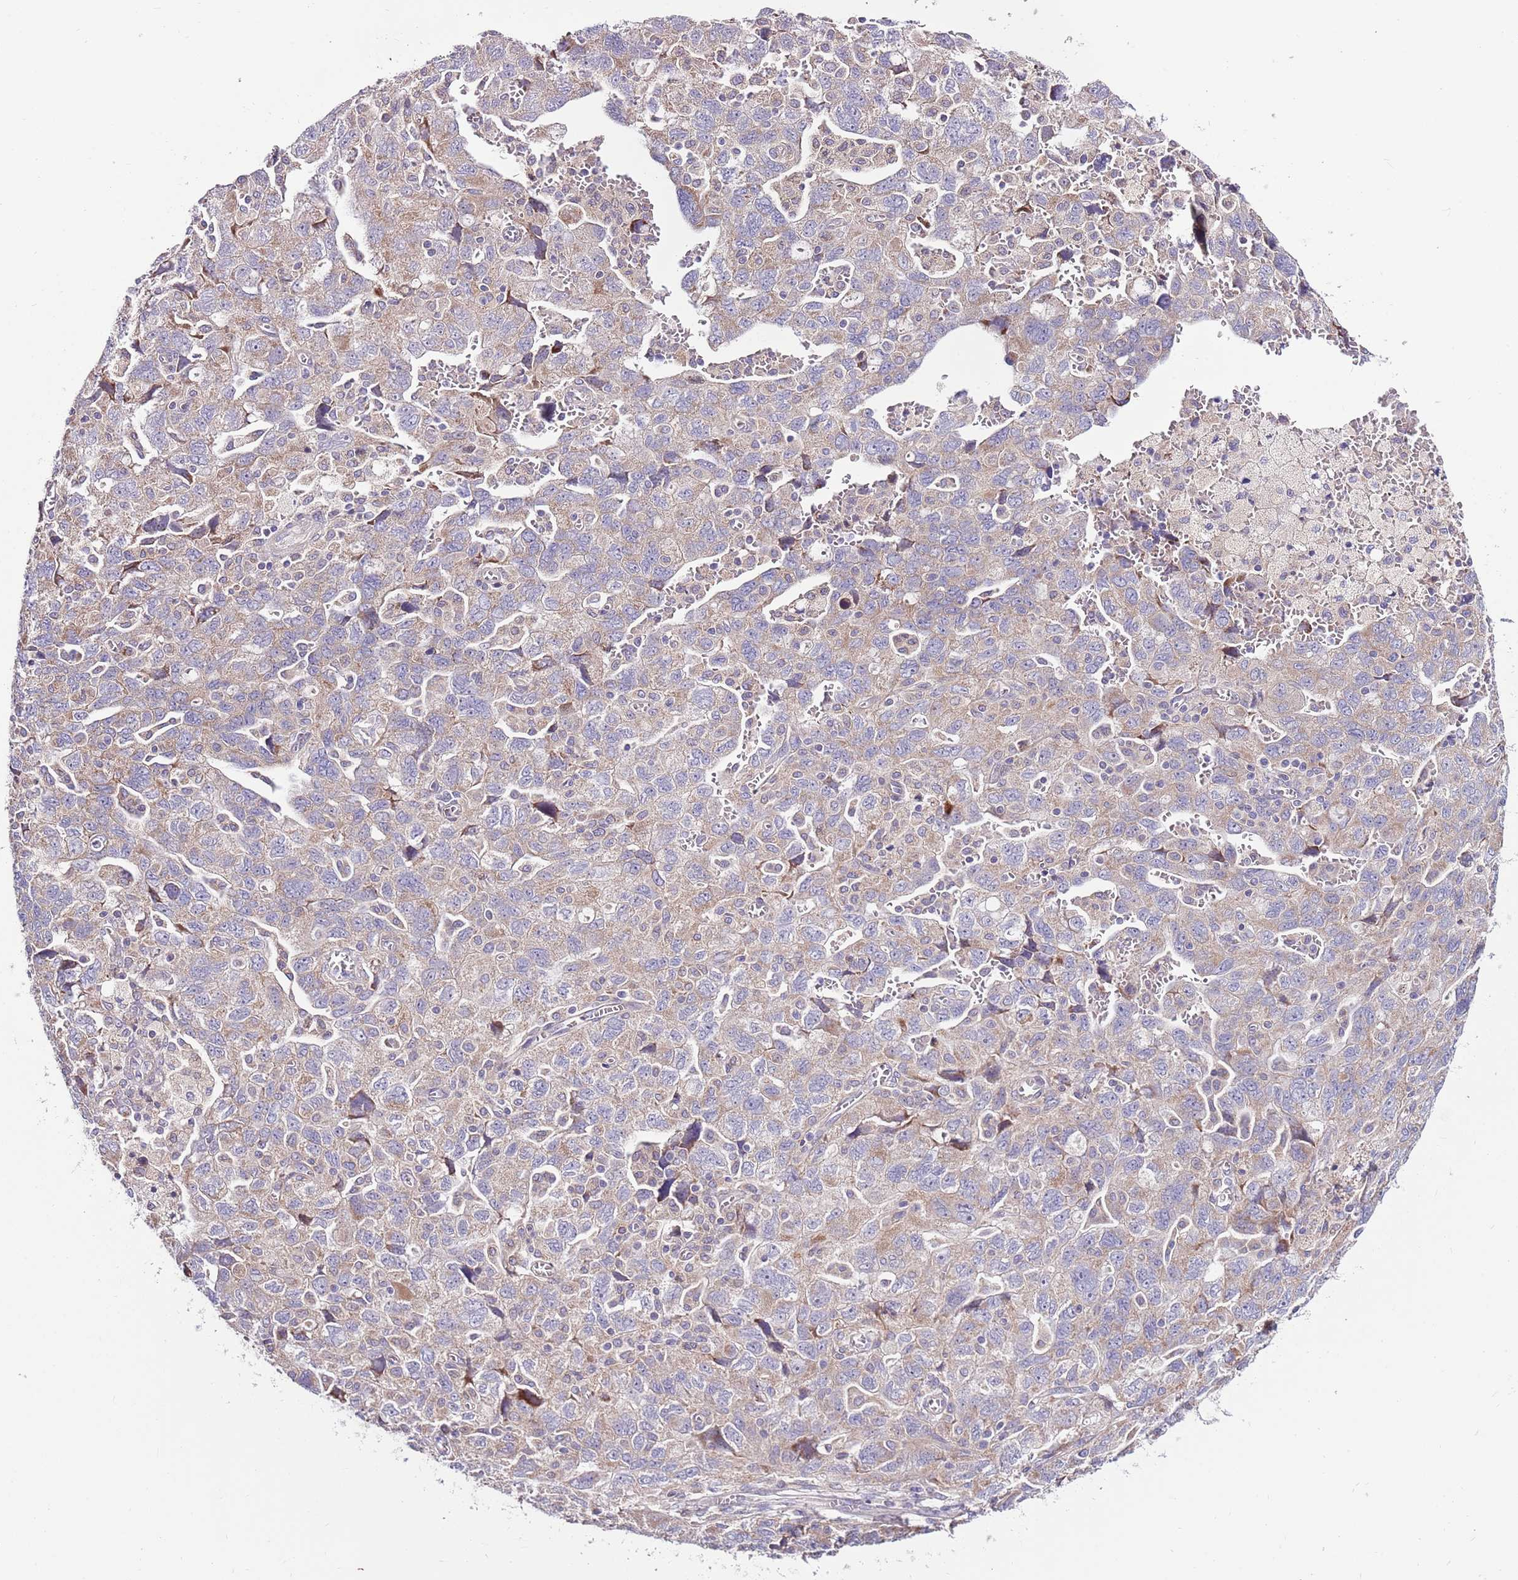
{"staining": {"intensity": "weak", "quantity": "25%-75%", "location": "cytoplasmic/membranous"}, "tissue": "ovarian cancer", "cell_type": "Tumor cells", "image_type": "cancer", "snomed": [{"axis": "morphology", "description": "Carcinoma, NOS"}, {"axis": "morphology", "description": "Cystadenocarcinoma, serous, NOS"}, {"axis": "topography", "description": "Ovary"}], "caption": "Protein staining shows weak cytoplasmic/membranous staining in approximately 25%-75% of tumor cells in ovarian cancer. (DAB (3,3'-diaminobenzidine) IHC with brightfield microscopy, high magnification).", "gene": "SMG1", "patient": {"sex": "female", "age": 69}}